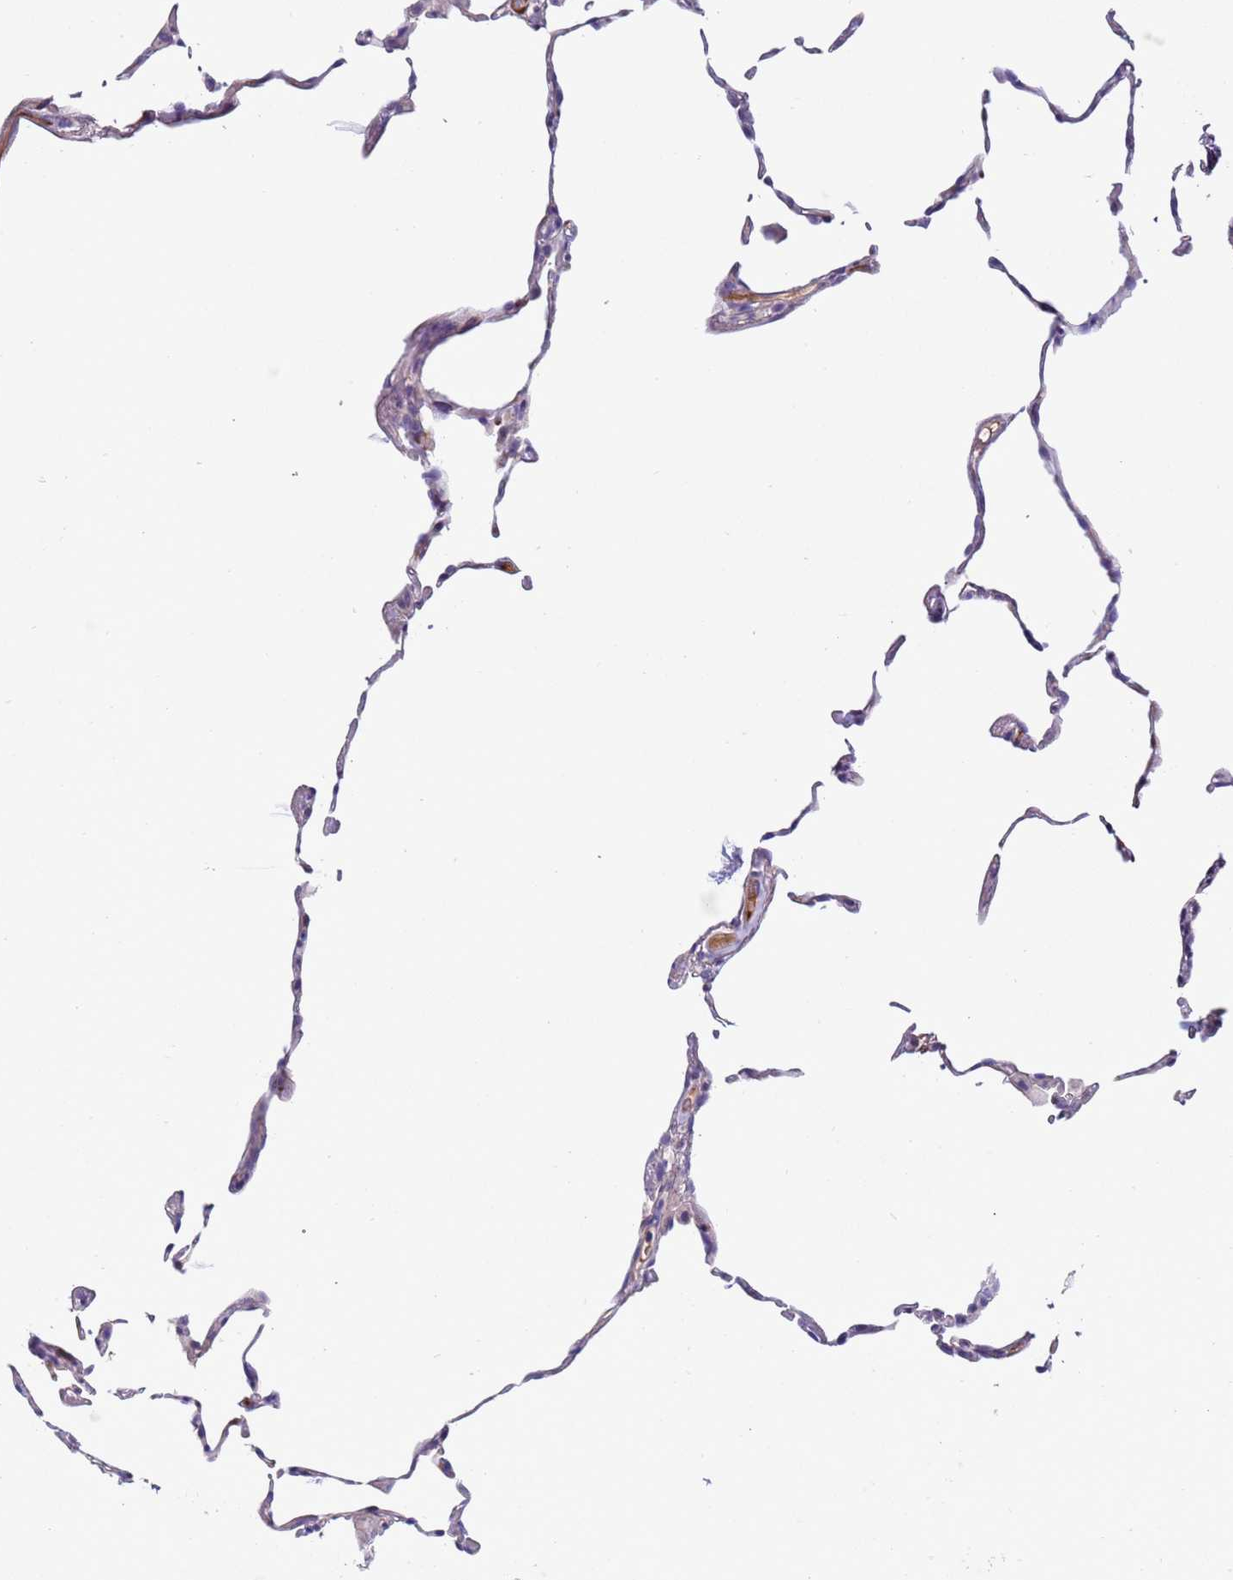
{"staining": {"intensity": "negative", "quantity": "none", "location": "none"}, "tissue": "lung", "cell_type": "Alveolar cells", "image_type": "normal", "snomed": [{"axis": "morphology", "description": "Normal tissue, NOS"}, {"axis": "topography", "description": "Lung"}], "caption": "Alveolar cells are negative for protein expression in benign human lung. (Brightfield microscopy of DAB IHC at high magnification).", "gene": "TRIM51G", "patient": {"sex": "female", "age": 57}}